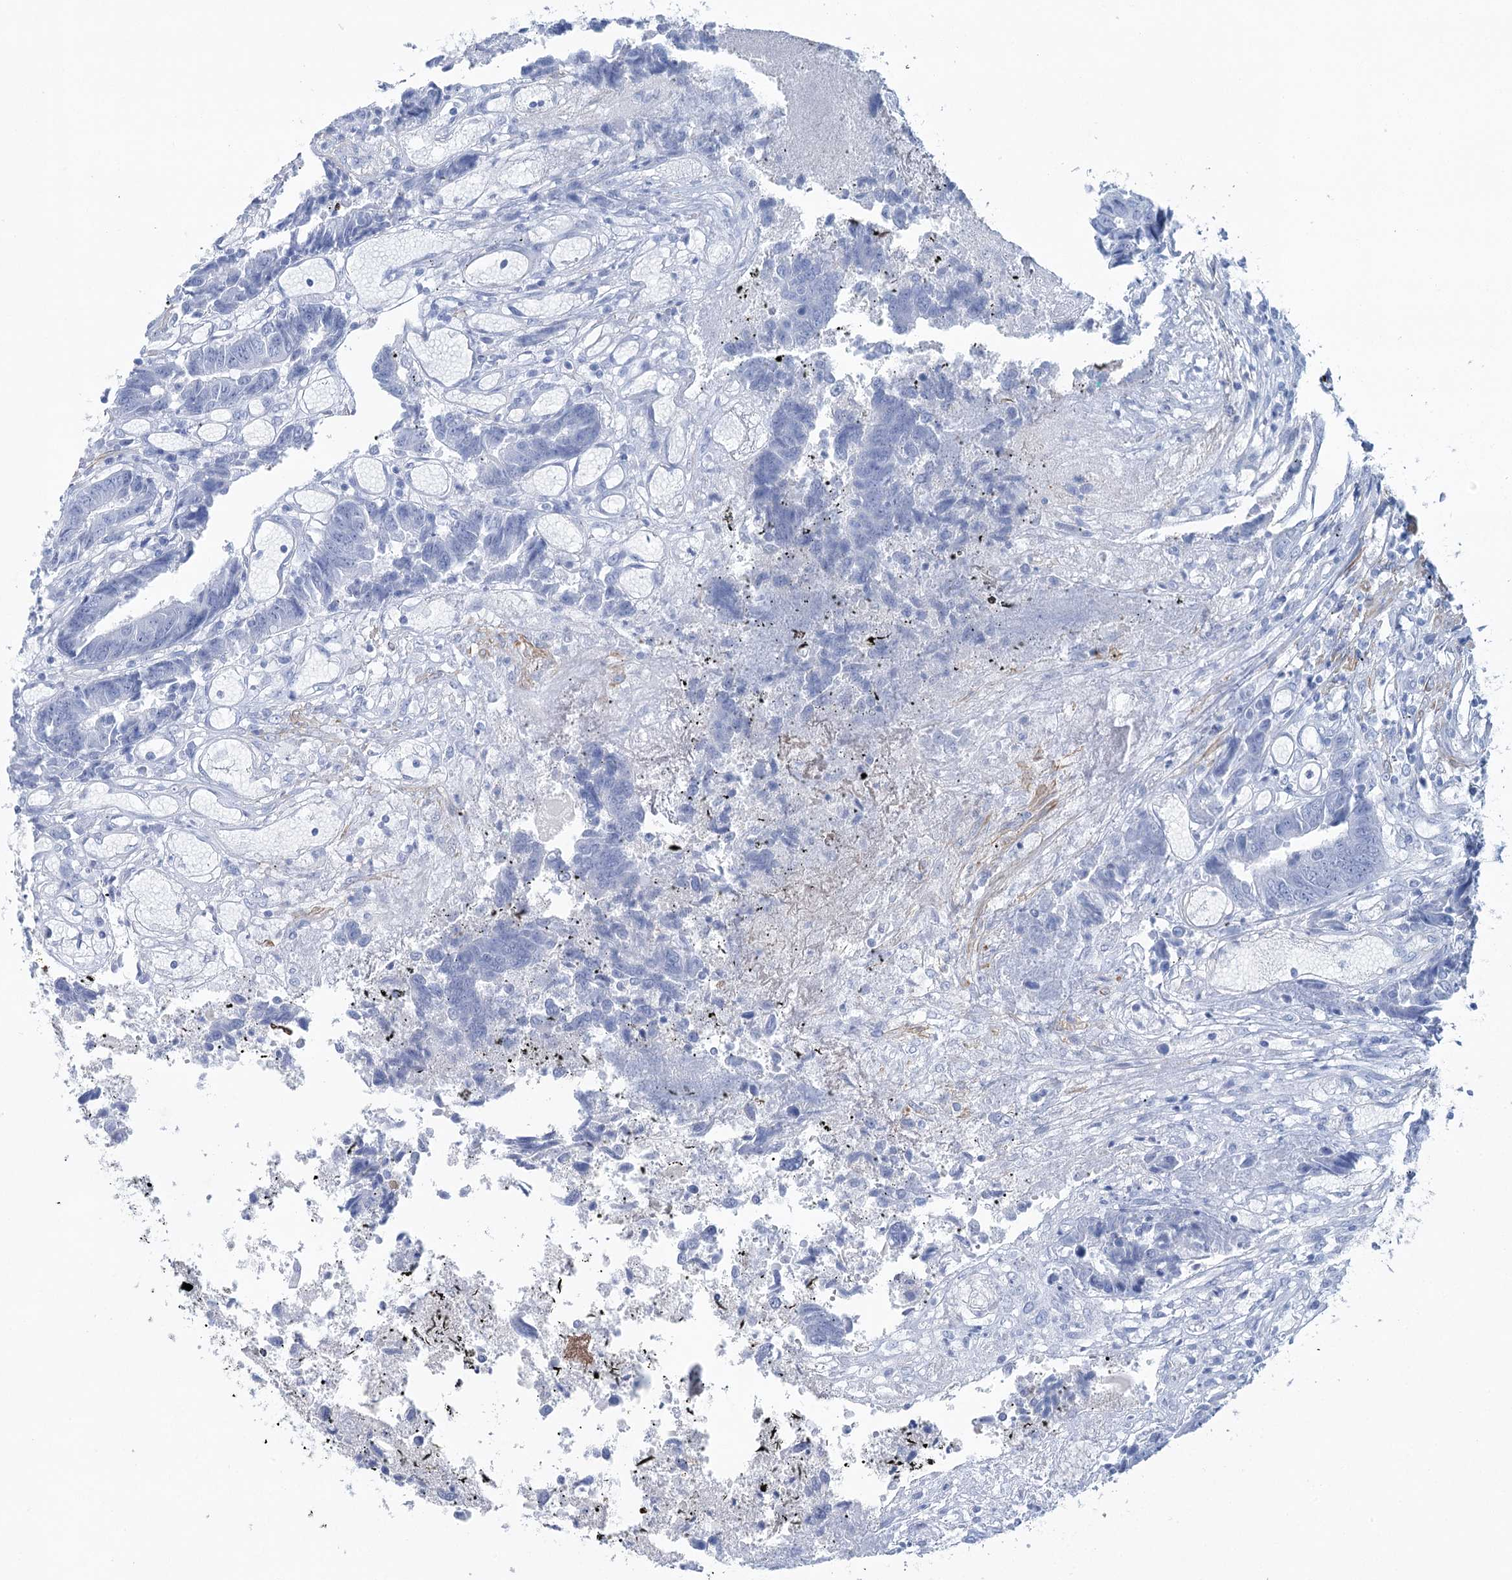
{"staining": {"intensity": "negative", "quantity": "none", "location": "none"}, "tissue": "colorectal cancer", "cell_type": "Tumor cells", "image_type": "cancer", "snomed": [{"axis": "morphology", "description": "Adenocarcinoma, NOS"}, {"axis": "topography", "description": "Rectum"}], "caption": "High power microscopy photomicrograph of an IHC image of colorectal adenocarcinoma, revealing no significant expression in tumor cells.", "gene": "CSN3", "patient": {"sex": "male", "age": 84}}